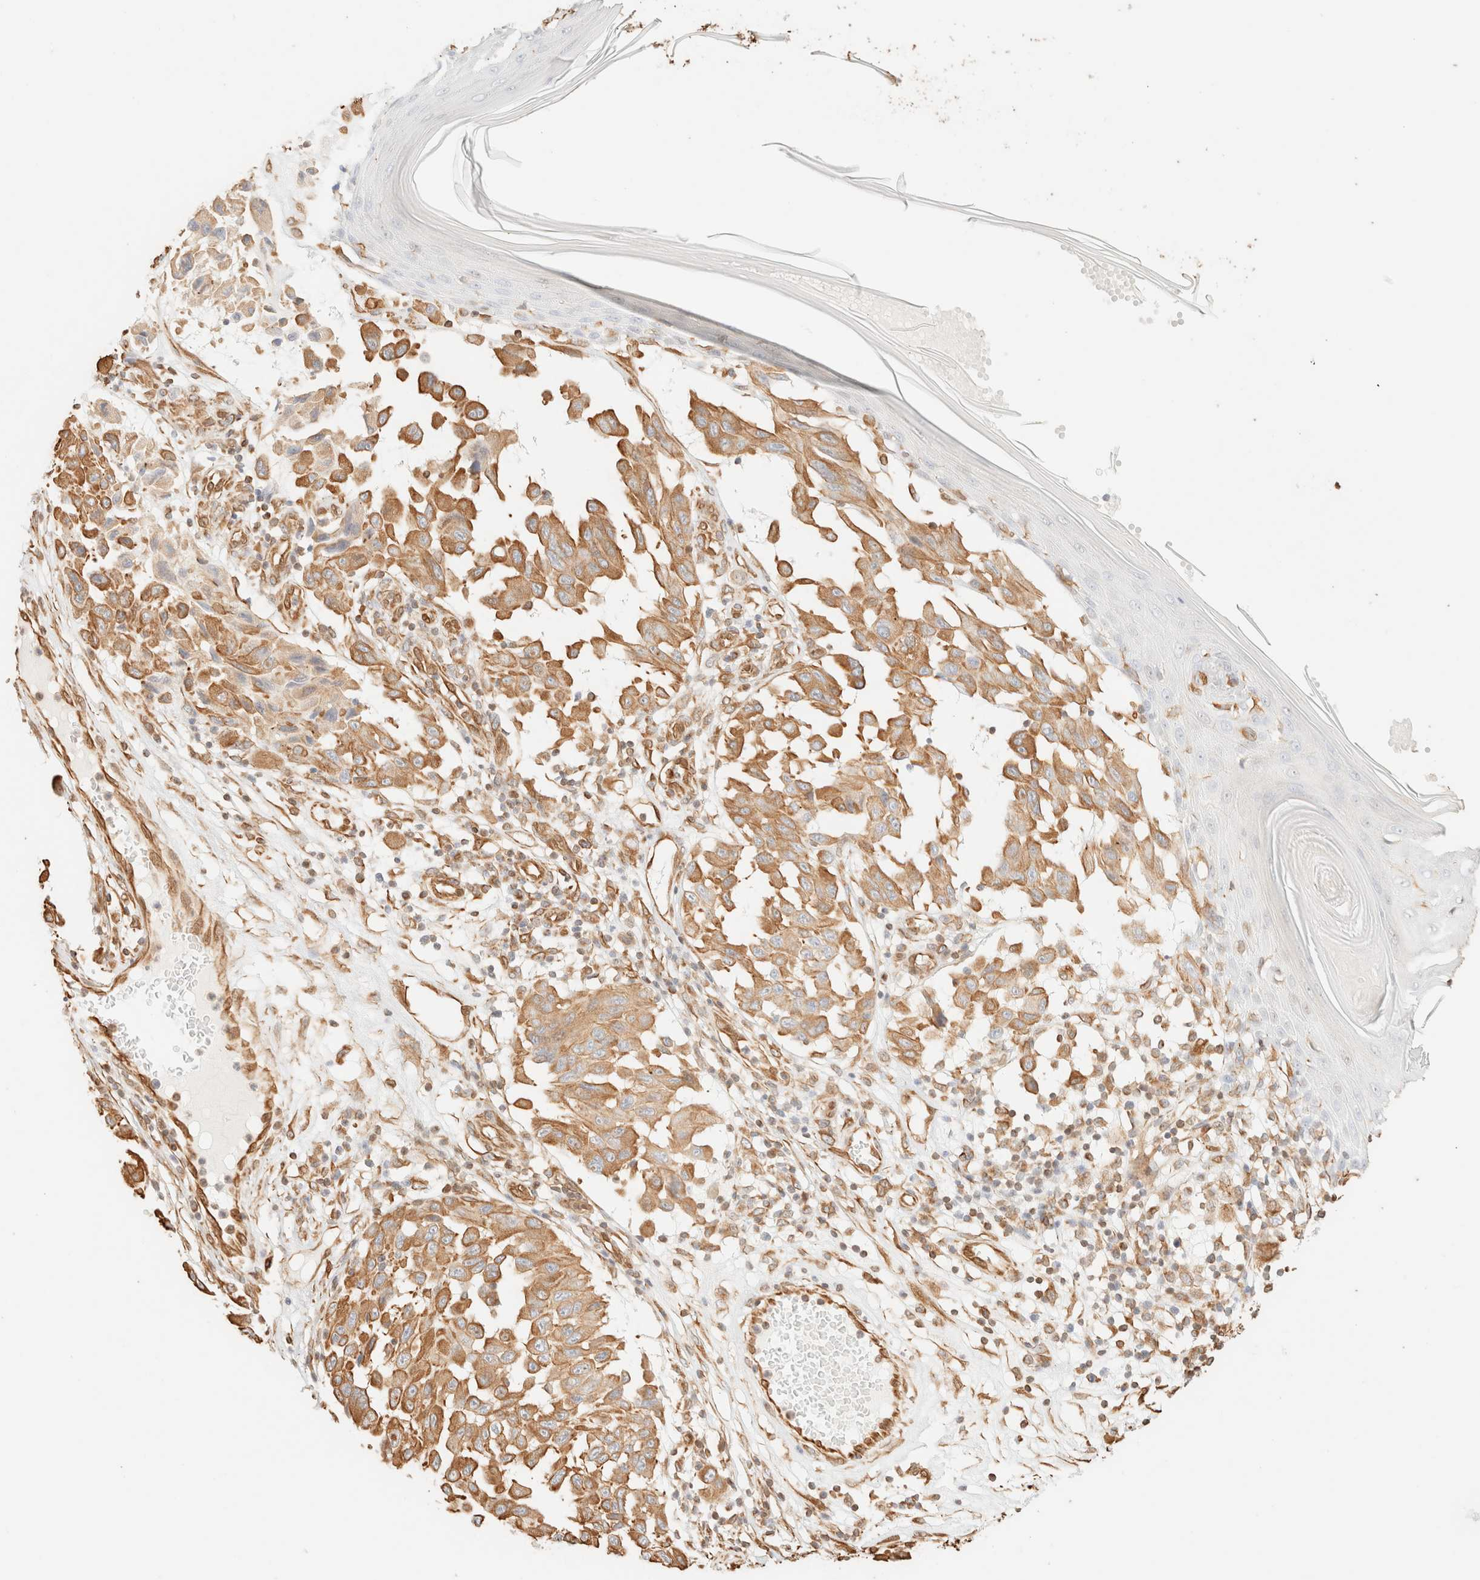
{"staining": {"intensity": "moderate", "quantity": ">75%", "location": "cytoplasmic/membranous"}, "tissue": "melanoma", "cell_type": "Tumor cells", "image_type": "cancer", "snomed": [{"axis": "morphology", "description": "Malignant melanoma, NOS"}, {"axis": "topography", "description": "Skin"}], "caption": "There is medium levels of moderate cytoplasmic/membranous positivity in tumor cells of melanoma, as demonstrated by immunohistochemical staining (brown color).", "gene": "ZSCAN18", "patient": {"sex": "male", "age": 30}}